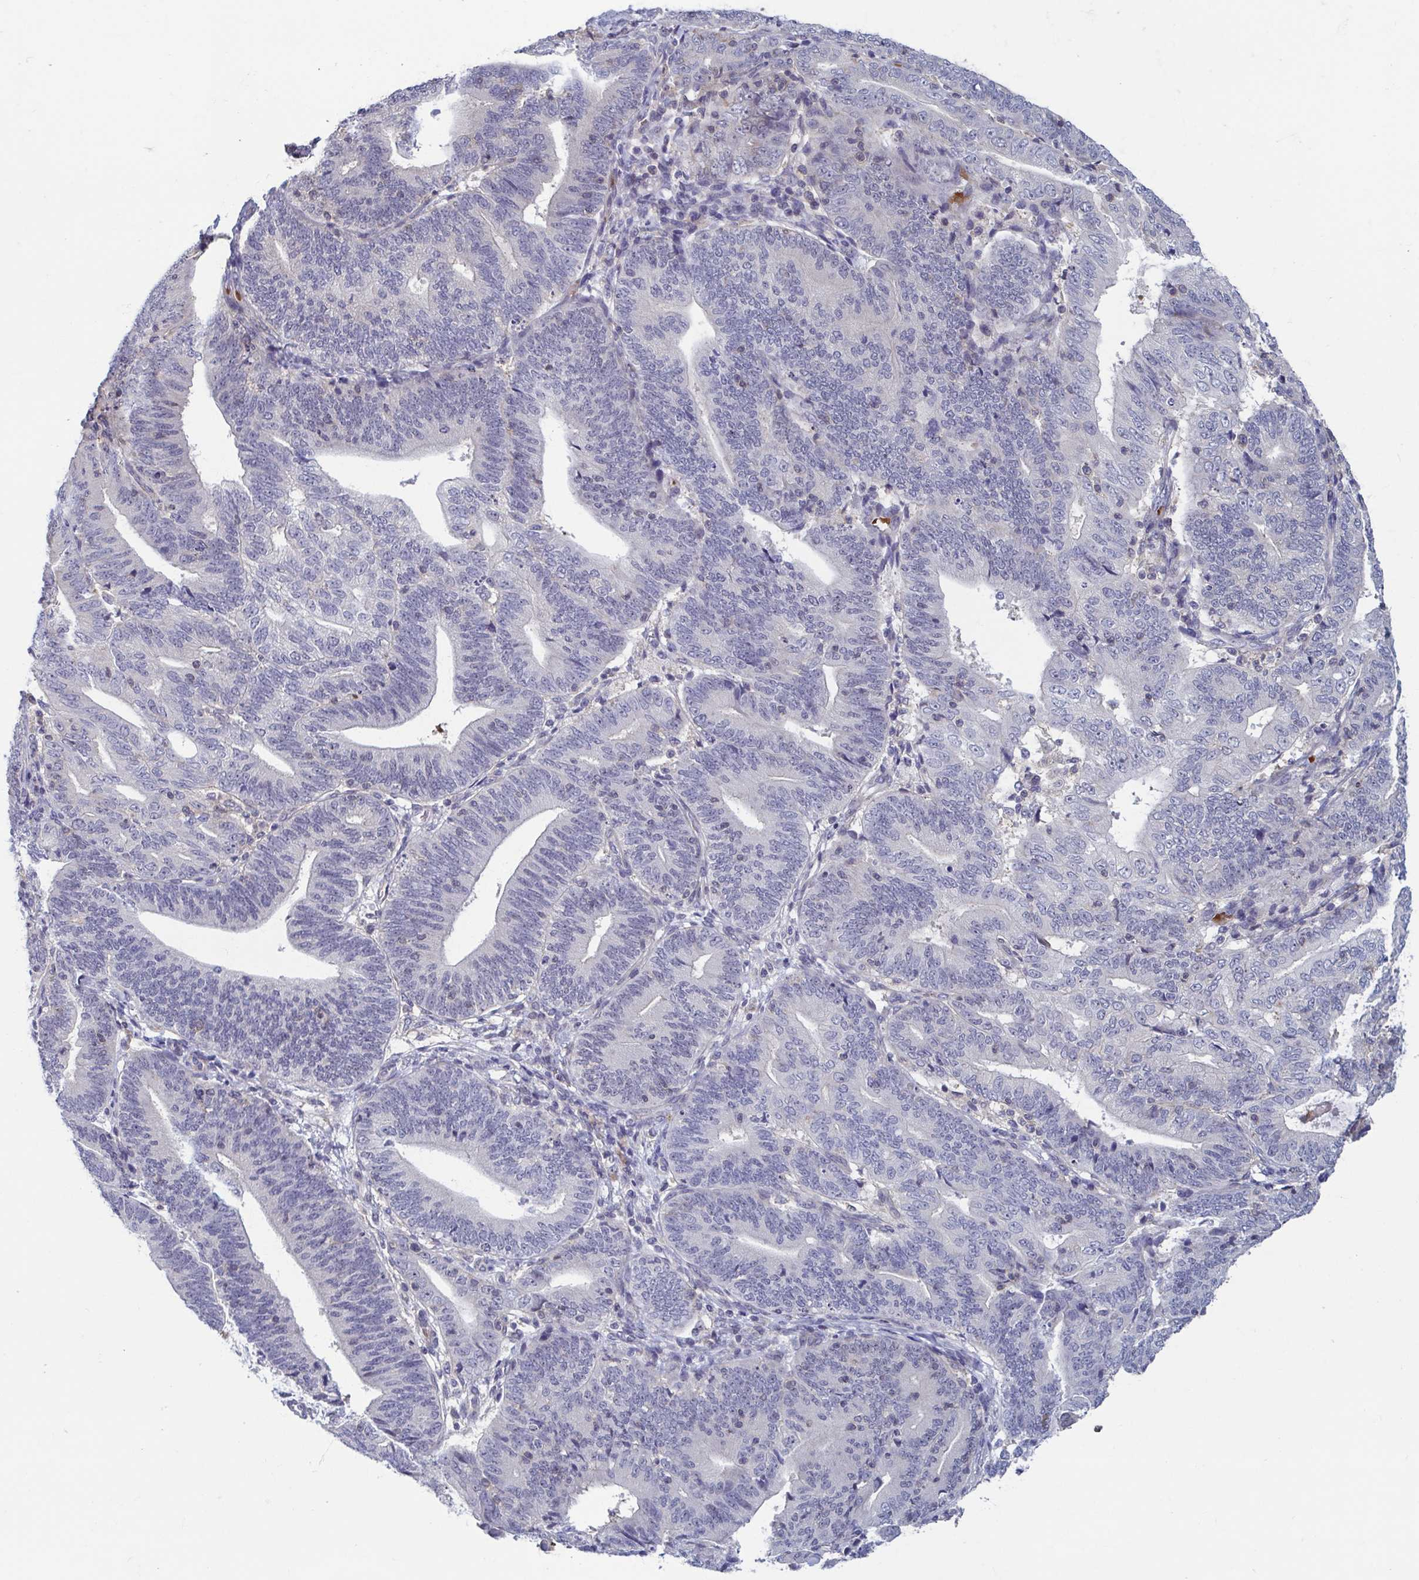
{"staining": {"intensity": "negative", "quantity": "none", "location": "none"}, "tissue": "endometrial cancer", "cell_type": "Tumor cells", "image_type": "cancer", "snomed": [{"axis": "morphology", "description": "Adenocarcinoma, NOS"}, {"axis": "topography", "description": "Endometrium"}], "caption": "This is a micrograph of immunohistochemistry staining of endometrial cancer (adenocarcinoma), which shows no staining in tumor cells.", "gene": "LRRC38", "patient": {"sex": "female", "age": 70}}